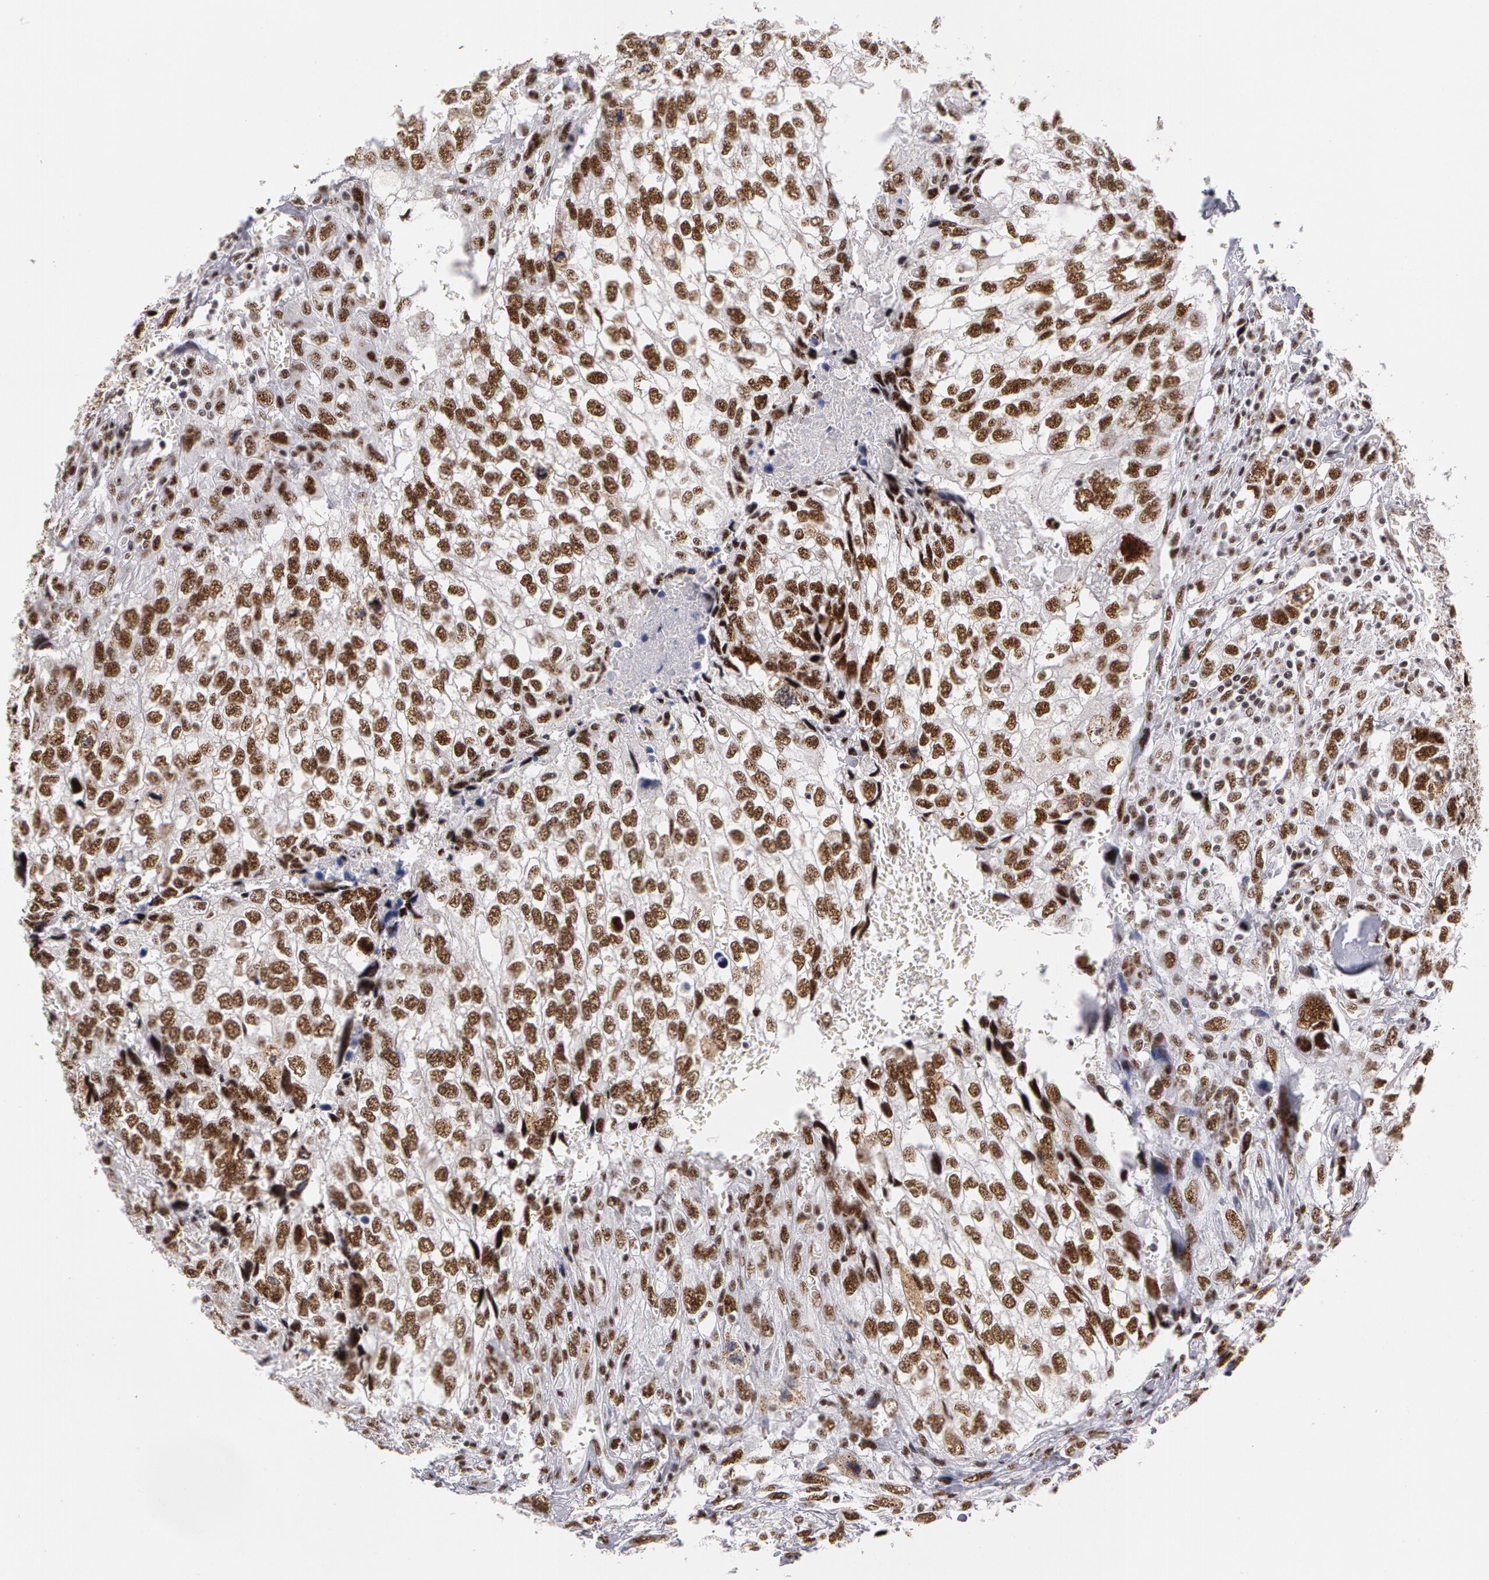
{"staining": {"intensity": "moderate", "quantity": ">75%", "location": "nuclear"}, "tissue": "breast cancer", "cell_type": "Tumor cells", "image_type": "cancer", "snomed": [{"axis": "morphology", "description": "Neoplasm, malignant, NOS"}, {"axis": "topography", "description": "Breast"}], "caption": "A histopathology image of breast malignant neoplasm stained for a protein demonstrates moderate nuclear brown staining in tumor cells. The protein of interest is shown in brown color, while the nuclei are stained blue.", "gene": "PNN", "patient": {"sex": "female", "age": 50}}